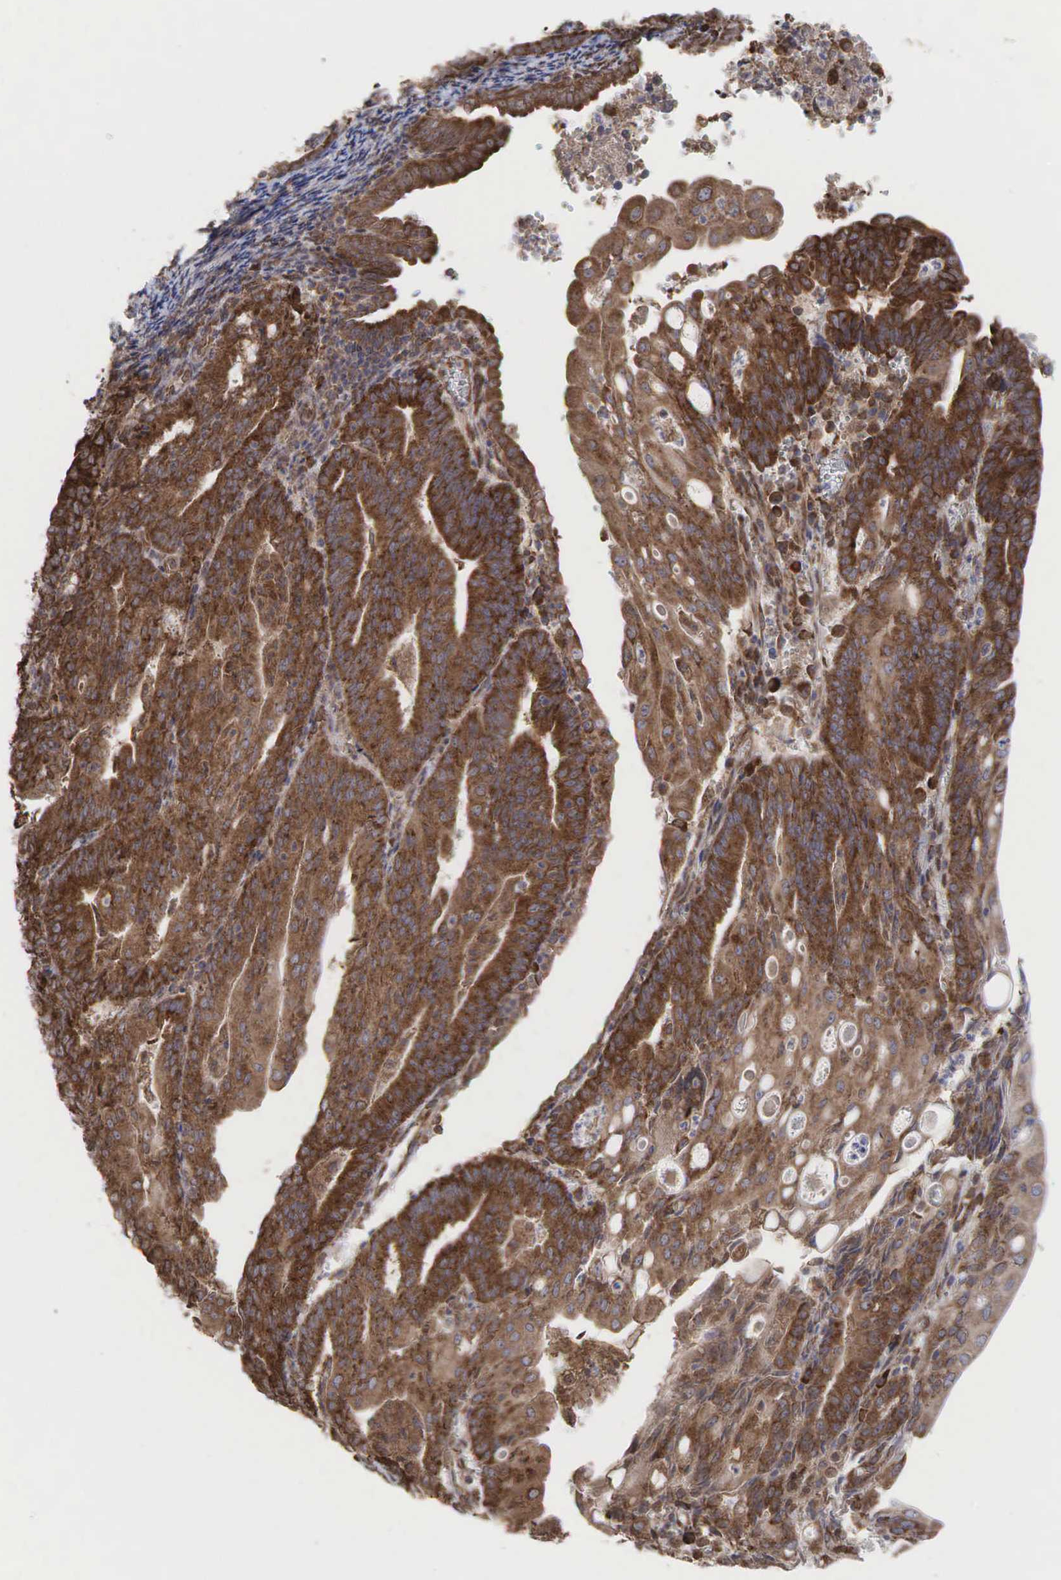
{"staining": {"intensity": "moderate", "quantity": ">75%", "location": "cytoplasmic/membranous"}, "tissue": "endometrial cancer", "cell_type": "Tumor cells", "image_type": "cancer", "snomed": [{"axis": "morphology", "description": "Adenocarcinoma, NOS"}, {"axis": "topography", "description": "Endometrium"}], "caption": "Immunohistochemical staining of human adenocarcinoma (endometrial) demonstrates medium levels of moderate cytoplasmic/membranous protein positivity in about >75% of tumor cells.", "gene": "PABPC5", "patient": {"sex": "female", "age": 56}}